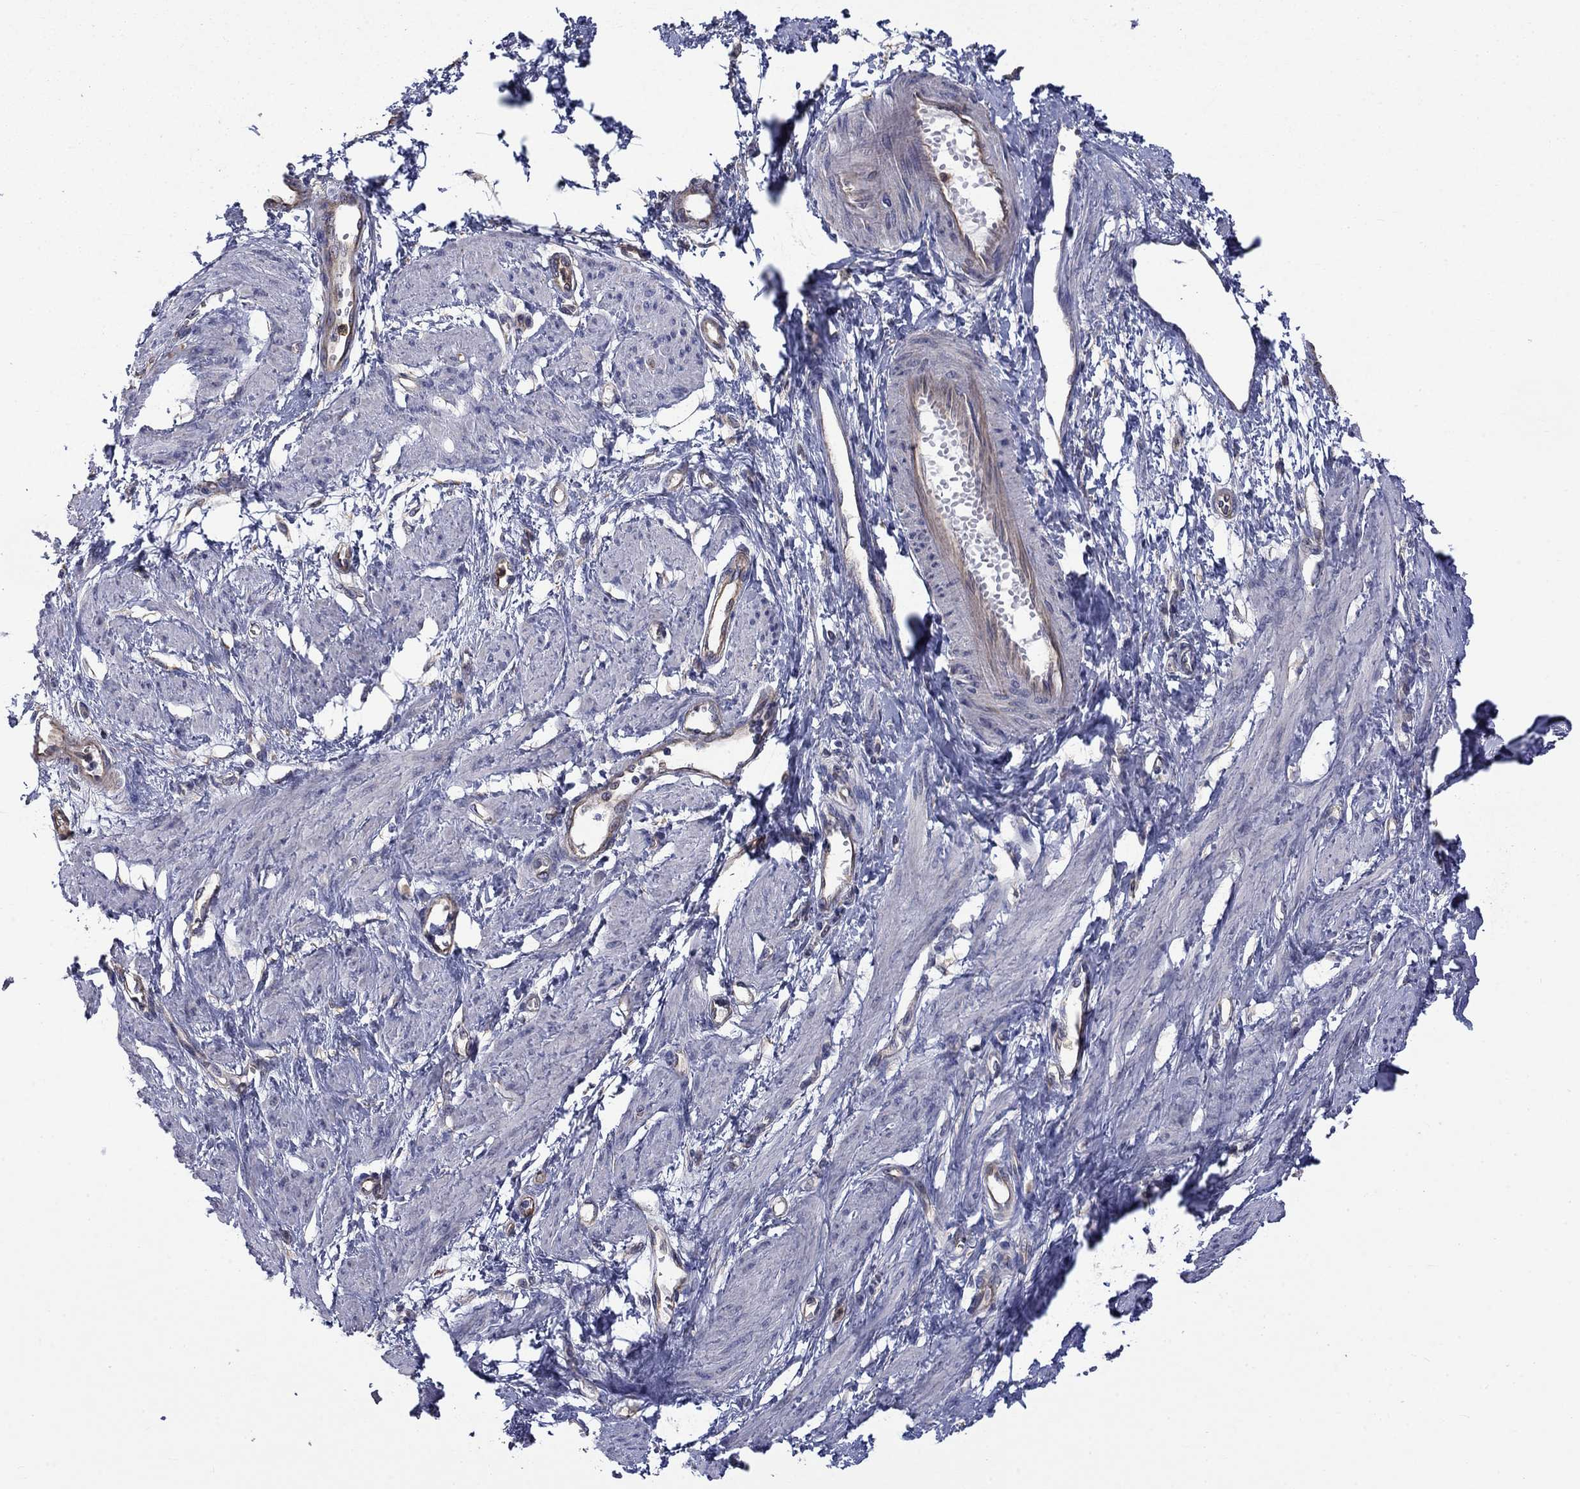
{"staining": {"intensity": "negative", "quantity": "none", "location": "none"}, "tissue": "smooth muscle", "cell_type": "Smooth muscle cells", "image_type": "normal", "snomed": [{"axis": "morphology", "description": "Normal tissue, NOS"}, {"axis": "topography", "description": "Smooth muscle"}, {"axis": "topography", "description": "Uterus"}], "caption": "Micrograph shows no protein staining in smooth muscle cells of unremarkable smooth muscle. Brightfield microscopy of immunohistochemistry stained with DAB (brown) and hematoxylin (blue), captured at high magnification.", "gene": "CAMKK2", "patient": {"sex": "female", "age": 39}}